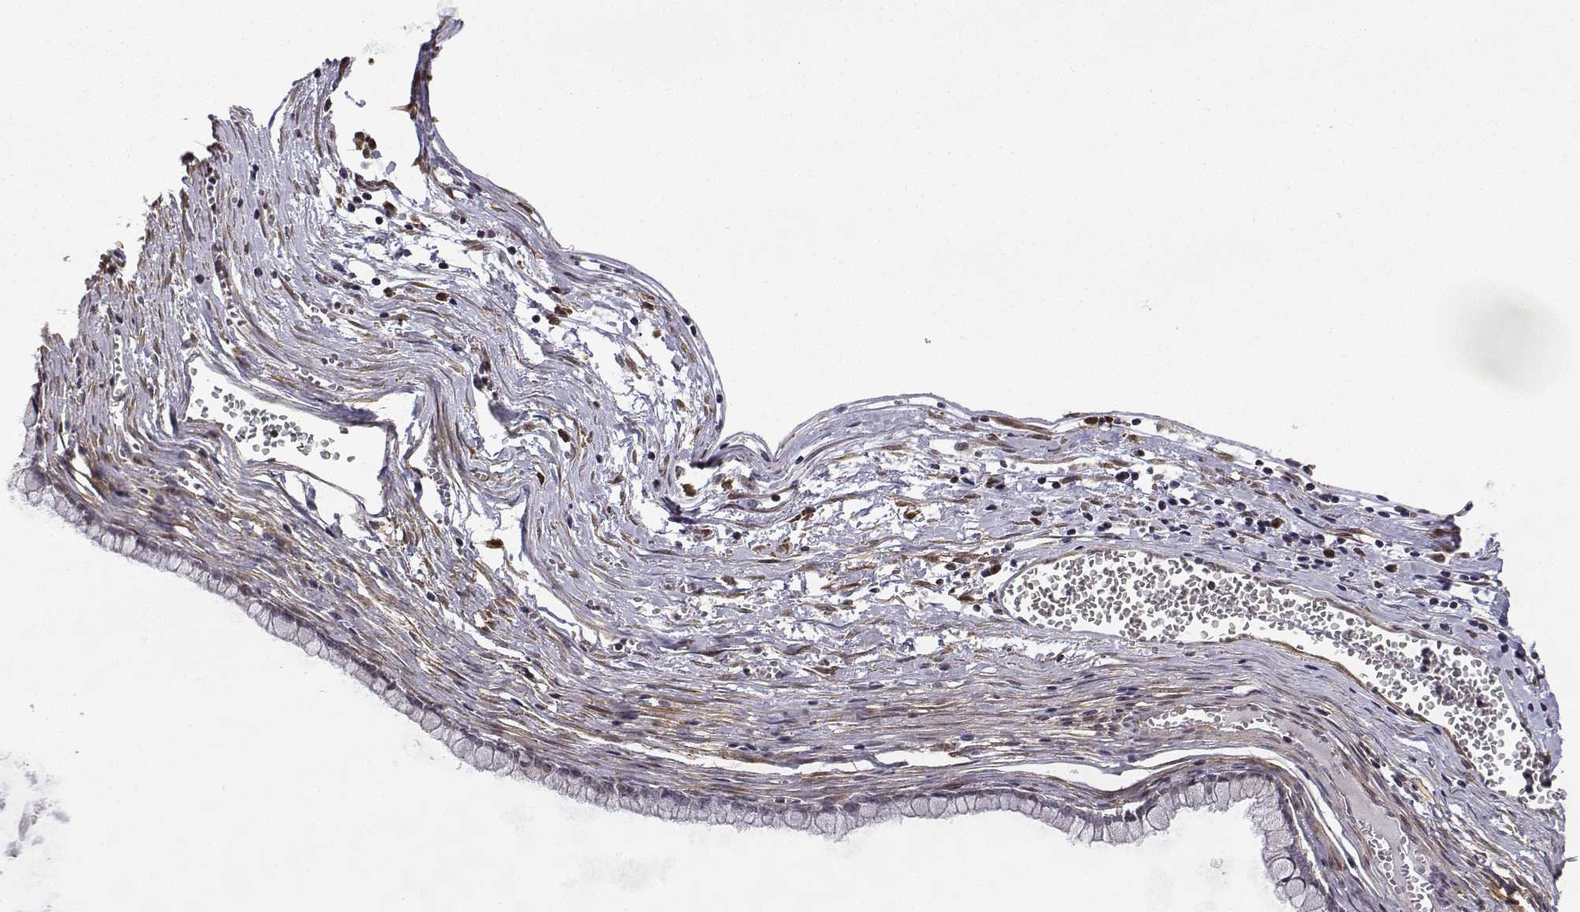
{"staining": {"intensity": "negative", "quantity": "none", "location": "none"}, "tissue": "ovarian cancer", "cell_type": "Tumor cells", "image_type": "cancer", "snomed": [{"axis": "morphology", "description": "Cystadenocarcinoma, mucinous, NOS"}, {"axis": "topography", "description": "Ovary"}], "caption": "This is an immunohistochemistry (IHC) image of human ovarian cancer. There is no positivity in tumor cells.", "gene": "PHGDH", "patient": {"sex": "female", "age": 67}}